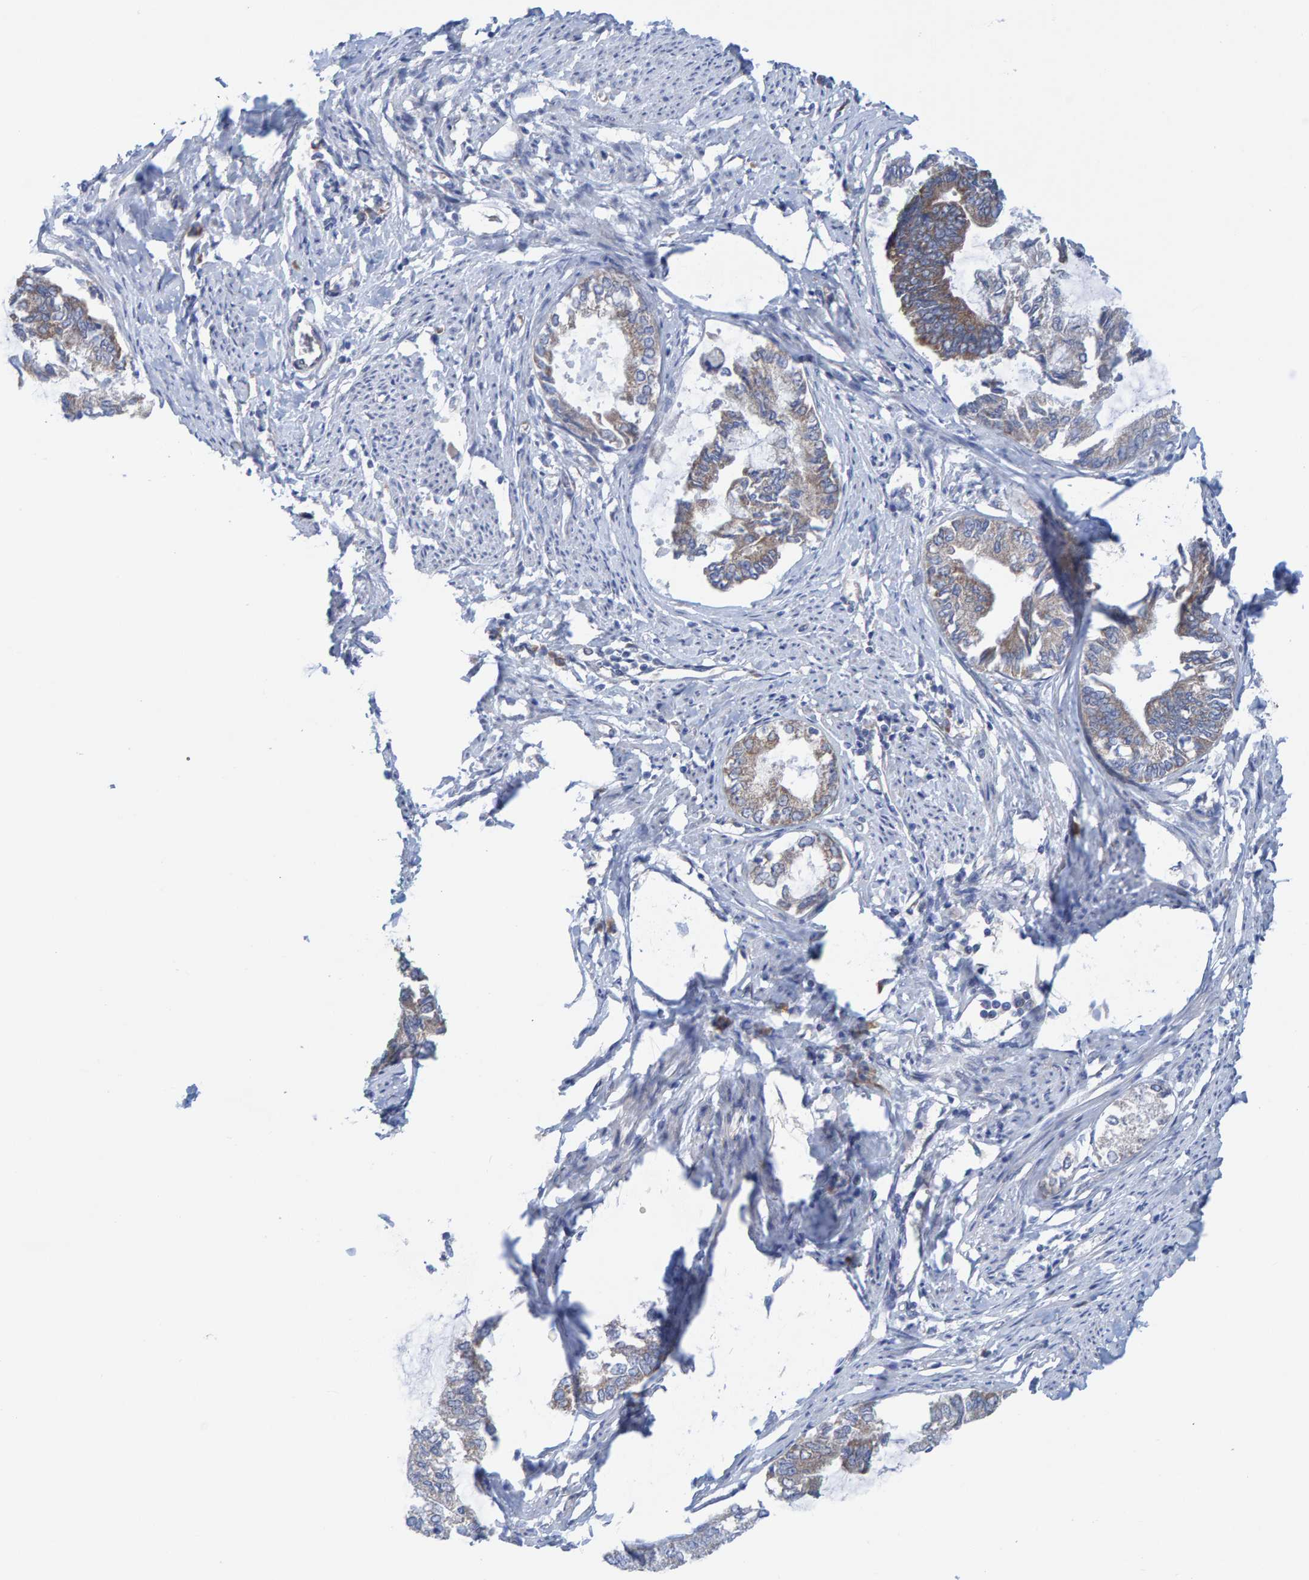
{"staining": {"intensity": "moderate", "quantity": "<25%", "location": "cytoplasmic/membranous"}, "tissue": "endometrial cancer", "cell_type": "Tumor cells", "image_type": "cancer", "snomed": [{"axis": "morphology", "description": "Adenocarcinoma, NOS"}, {"axis": "topography", "description": "Endometrium"}], "caption": "Immunohistochemistry (DAB (3,3'-diaminobenzidine)) staining of human adenocarcinoma (endometrial) shows moderate cytoplasmic/membranous protein expression in about <25% of tumor cells.", "gene": "CDK5RAP3", "patient": {"sex": "female", "age": 86}}